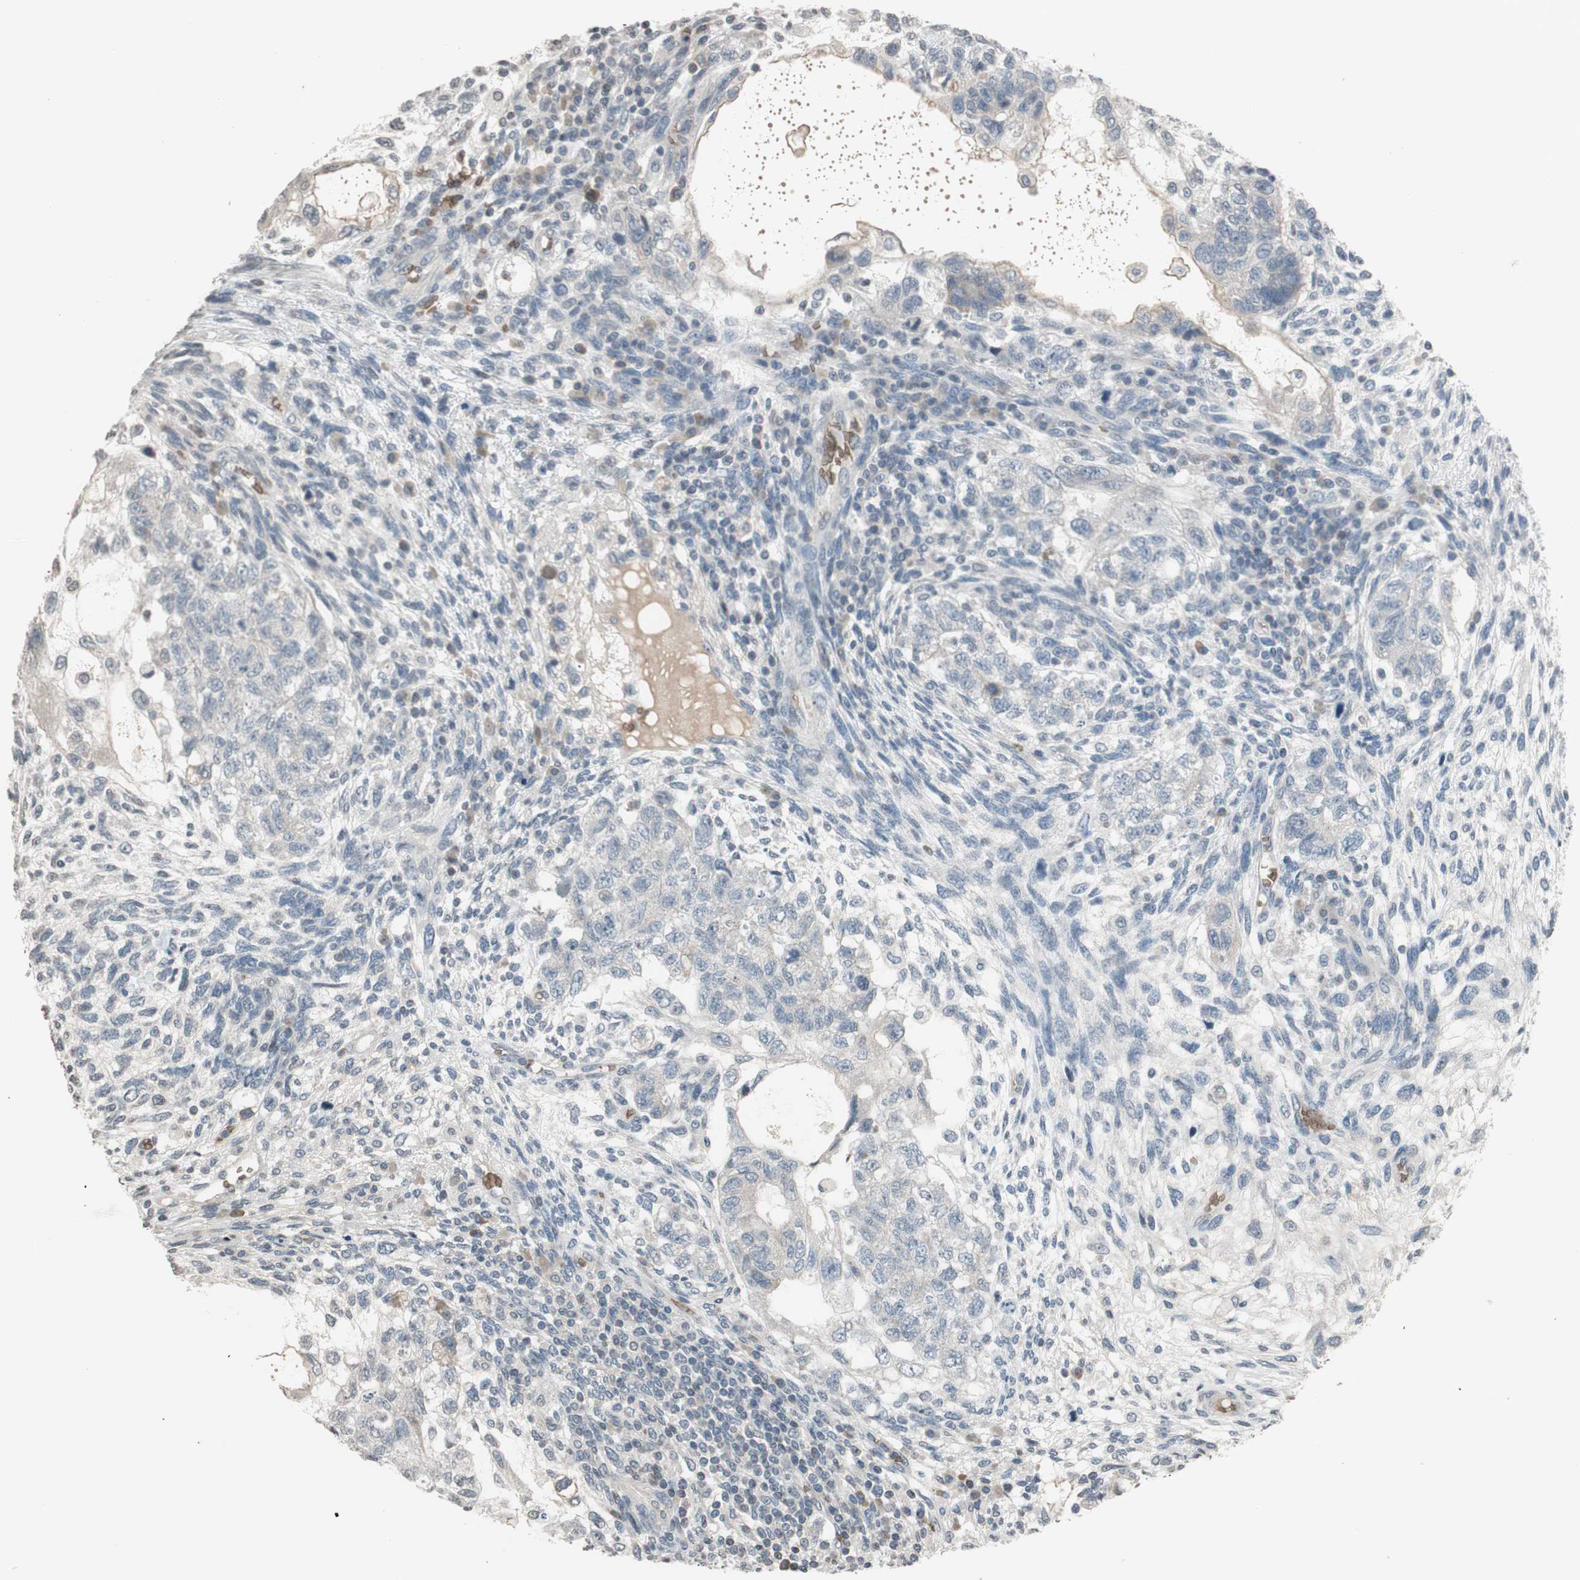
{"staining": {"intensity": "negative", "quantity": "none", "location": "none"}, "tissue": "testis cancer", "cell_type": "Tumor cells", "image_type": "cancer", "snomed": [{"axis": "morphology", "description": "Normal tissue, NOS"}, {"axis": "morphology", "description": "Carcinoma, Embryonal, NOS"}, {"axis": "topography", "description": "Testis"}], "caption": "Immunohistochemical staining of human embryonal carcinoma (testis) demonstrates no significant expression in tumor cells.", "gene": "GYPC", "patient": {"sex": "male", "age": 36}}